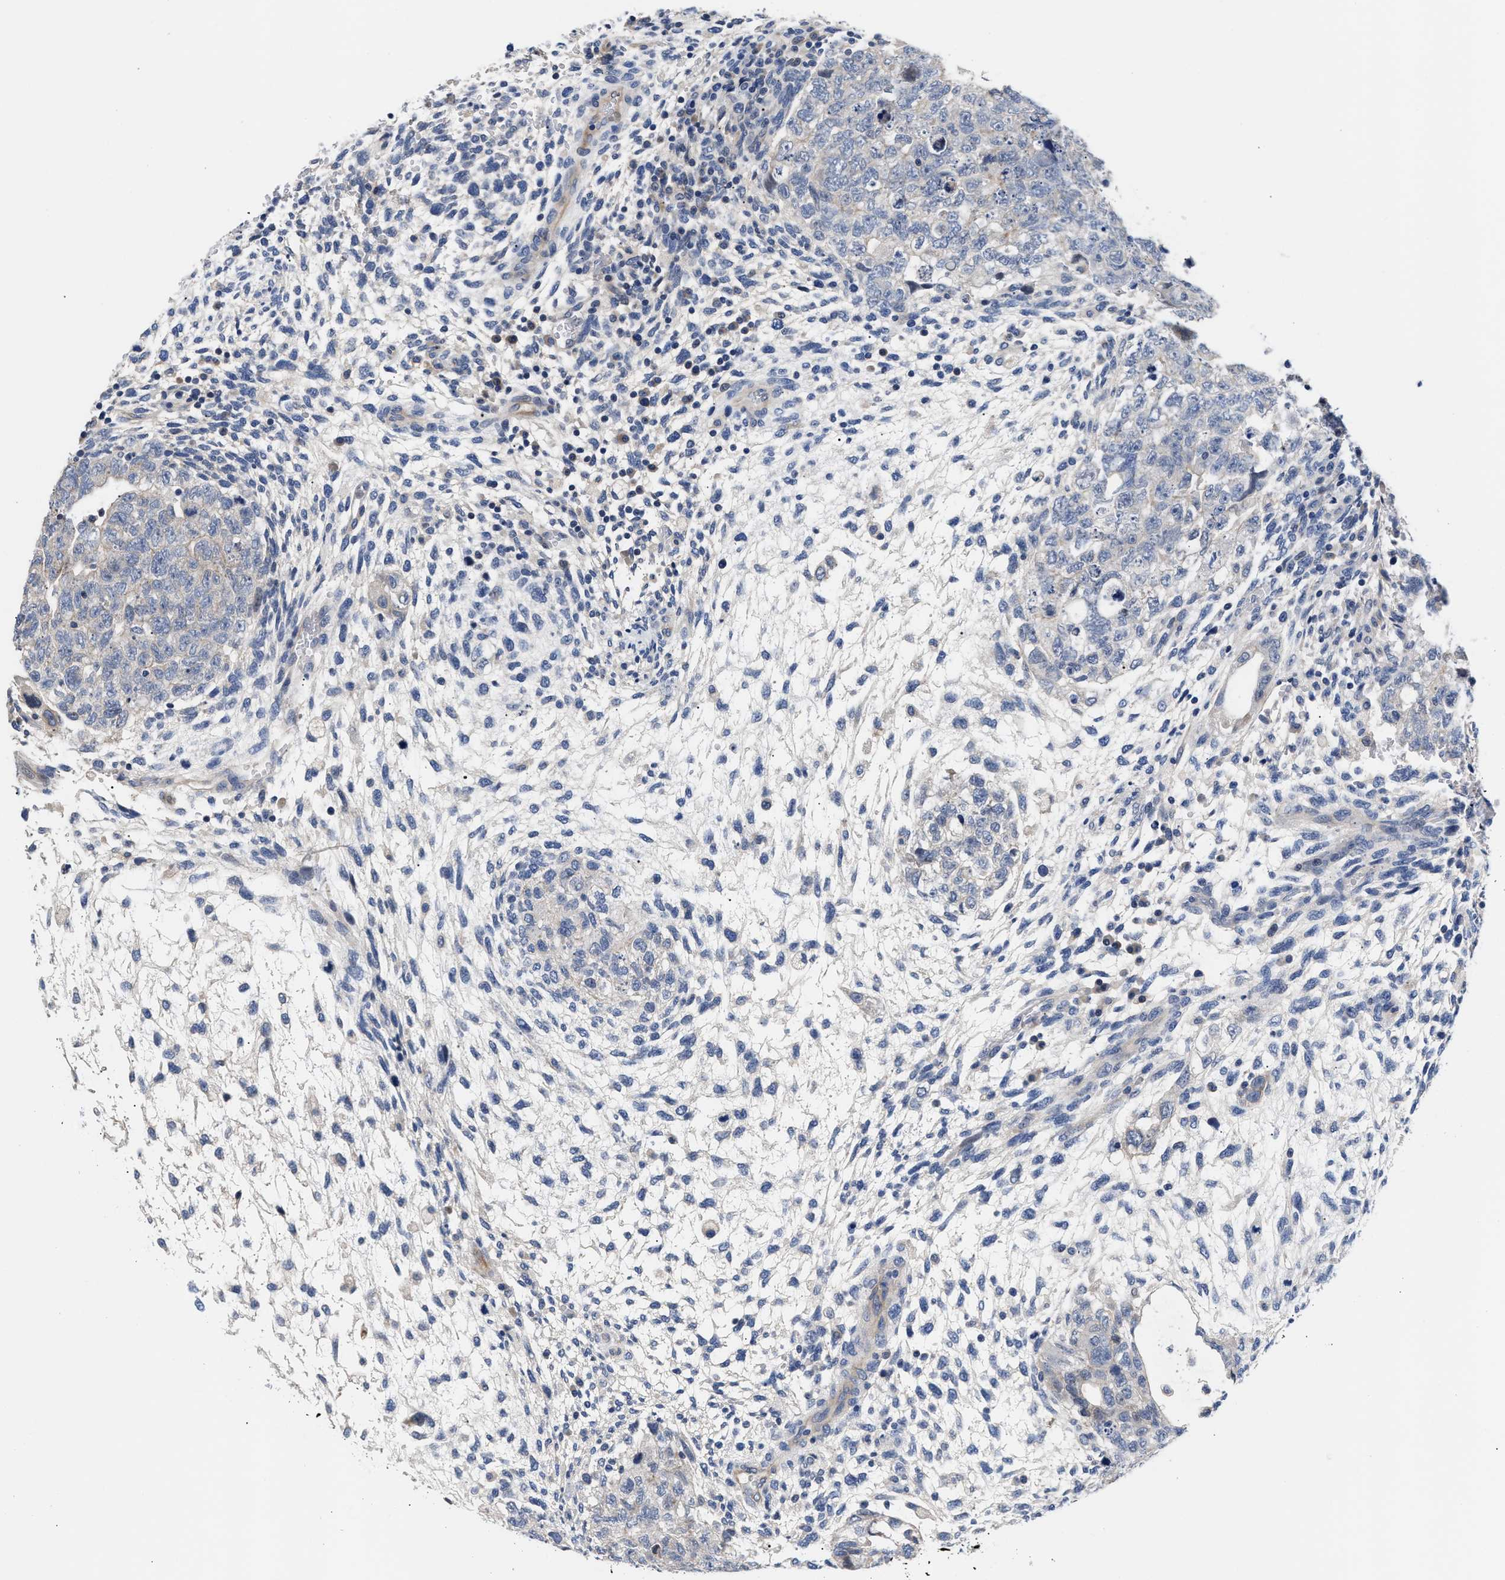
{"staining": {"intensity": "negative", "quantity": "none", "location": "none"}, "tissue": "testis cancer", "cell_type": "Tumor cells", "image_type": "cancer", "snomed": [{"axis": "morphology", "description": "Carcinoma, Embryonal, NOS"}, {"axis": "topography", "description": "Testis"}], "caption": "This histopathology image is of embryonal carcinoma (testis) stained with immunohistochemistry (IHC) to label a protein in brown with the nuclei are counter-stained blue. There is no positivity in tumor cells.", "gene": "ACTL7B", "patient": {"sex": "male", "age": 36}}